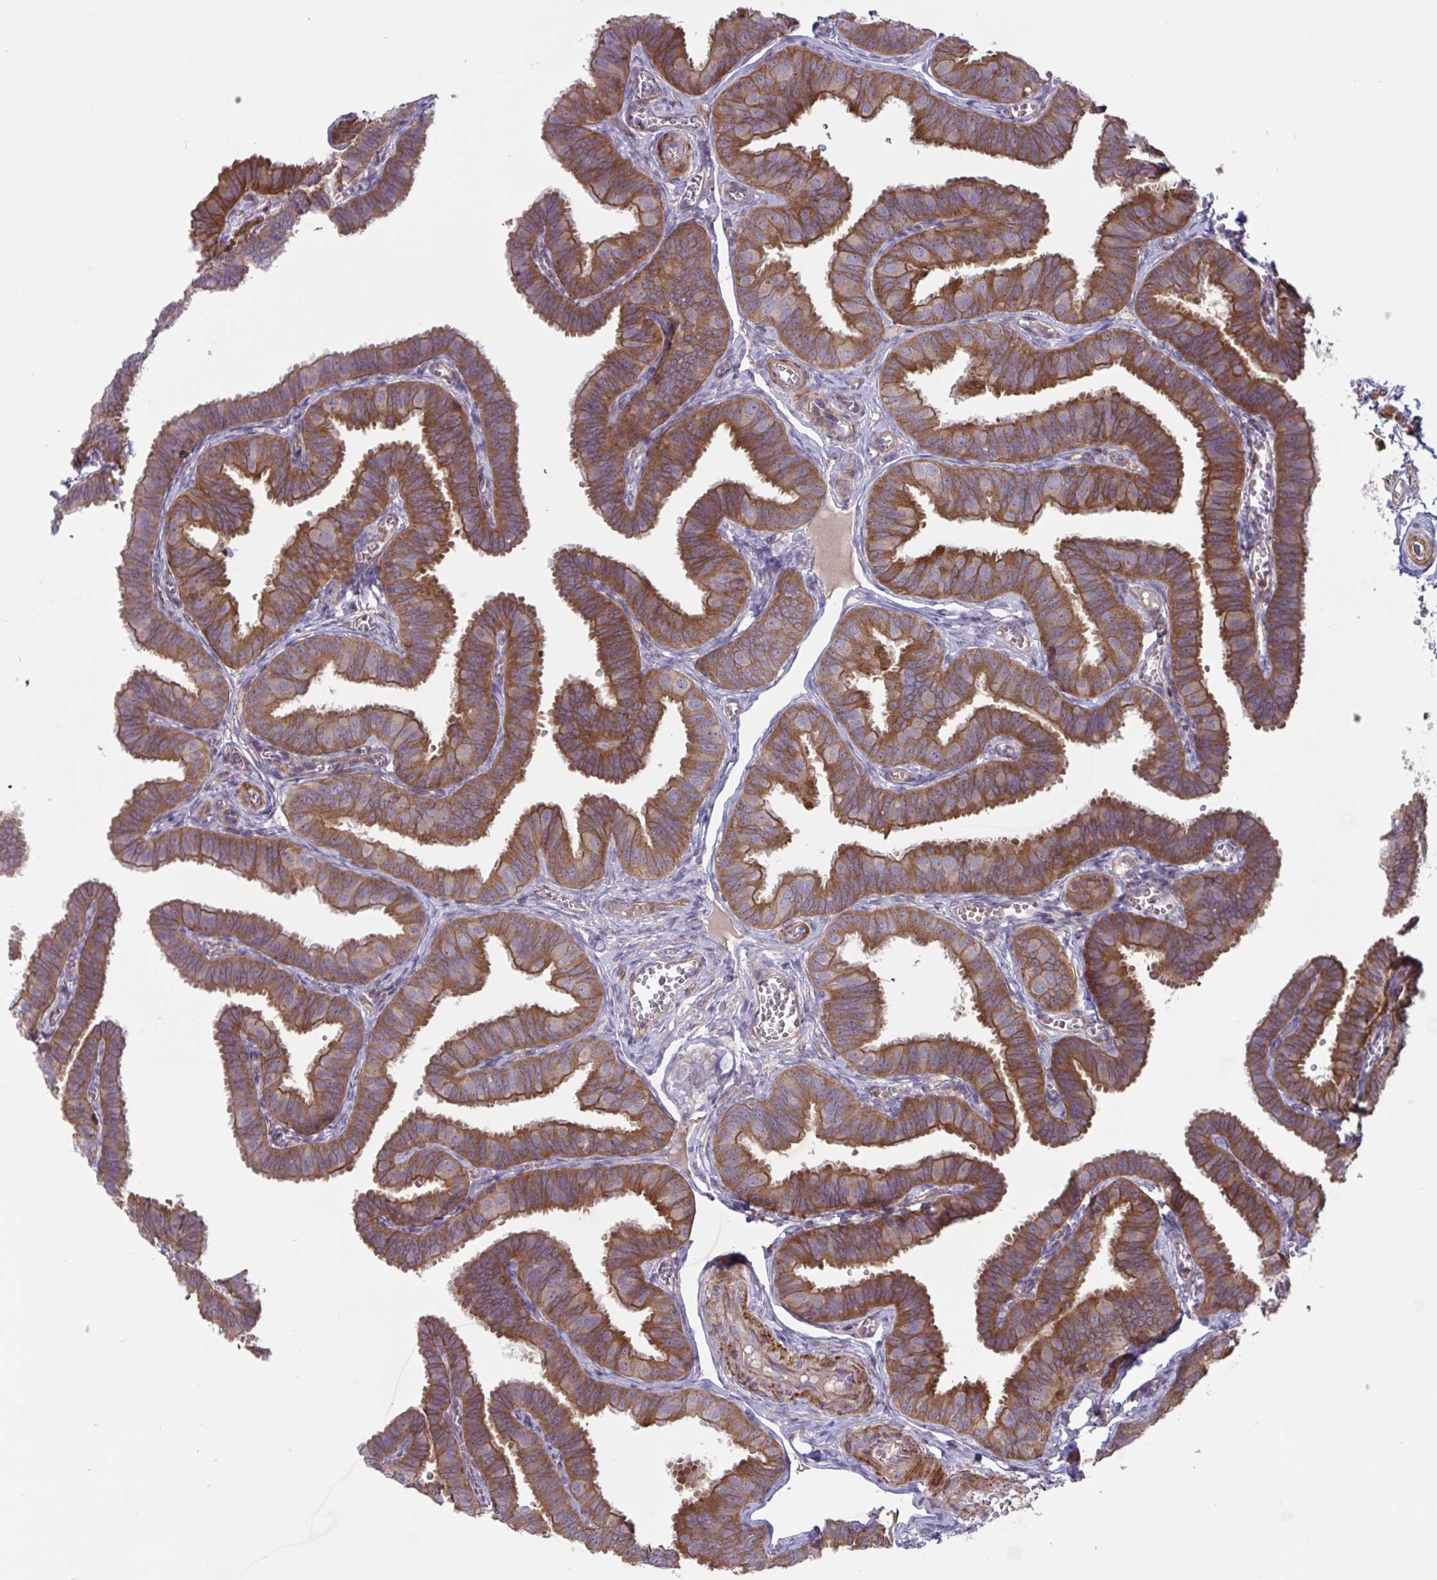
{"staining": {"intensity": "strong", "quantity": ">75%", "location": "cytoplasmic/membranous"}, "tissue": "fallopian tube", "cell_type": "Glandular cells", "image_type": "normal", "snomed": [{"axis": "morphology", "description": "Normal tissue, NOS"}, {"axis": "topography", "description": "Fallopian tube"}], "caption": "Brown immunohistochemical staining in normal fallopian tube exhibits strong cytoplasmic/membranous expression in approximately >75% of glandular cells. Using DAB (brown) and hematoxylin (blue) stains, captured at high magnification using brightfield microscopy.", "gene": "TANK", "patient": {"sex": "female", "age": 25}}